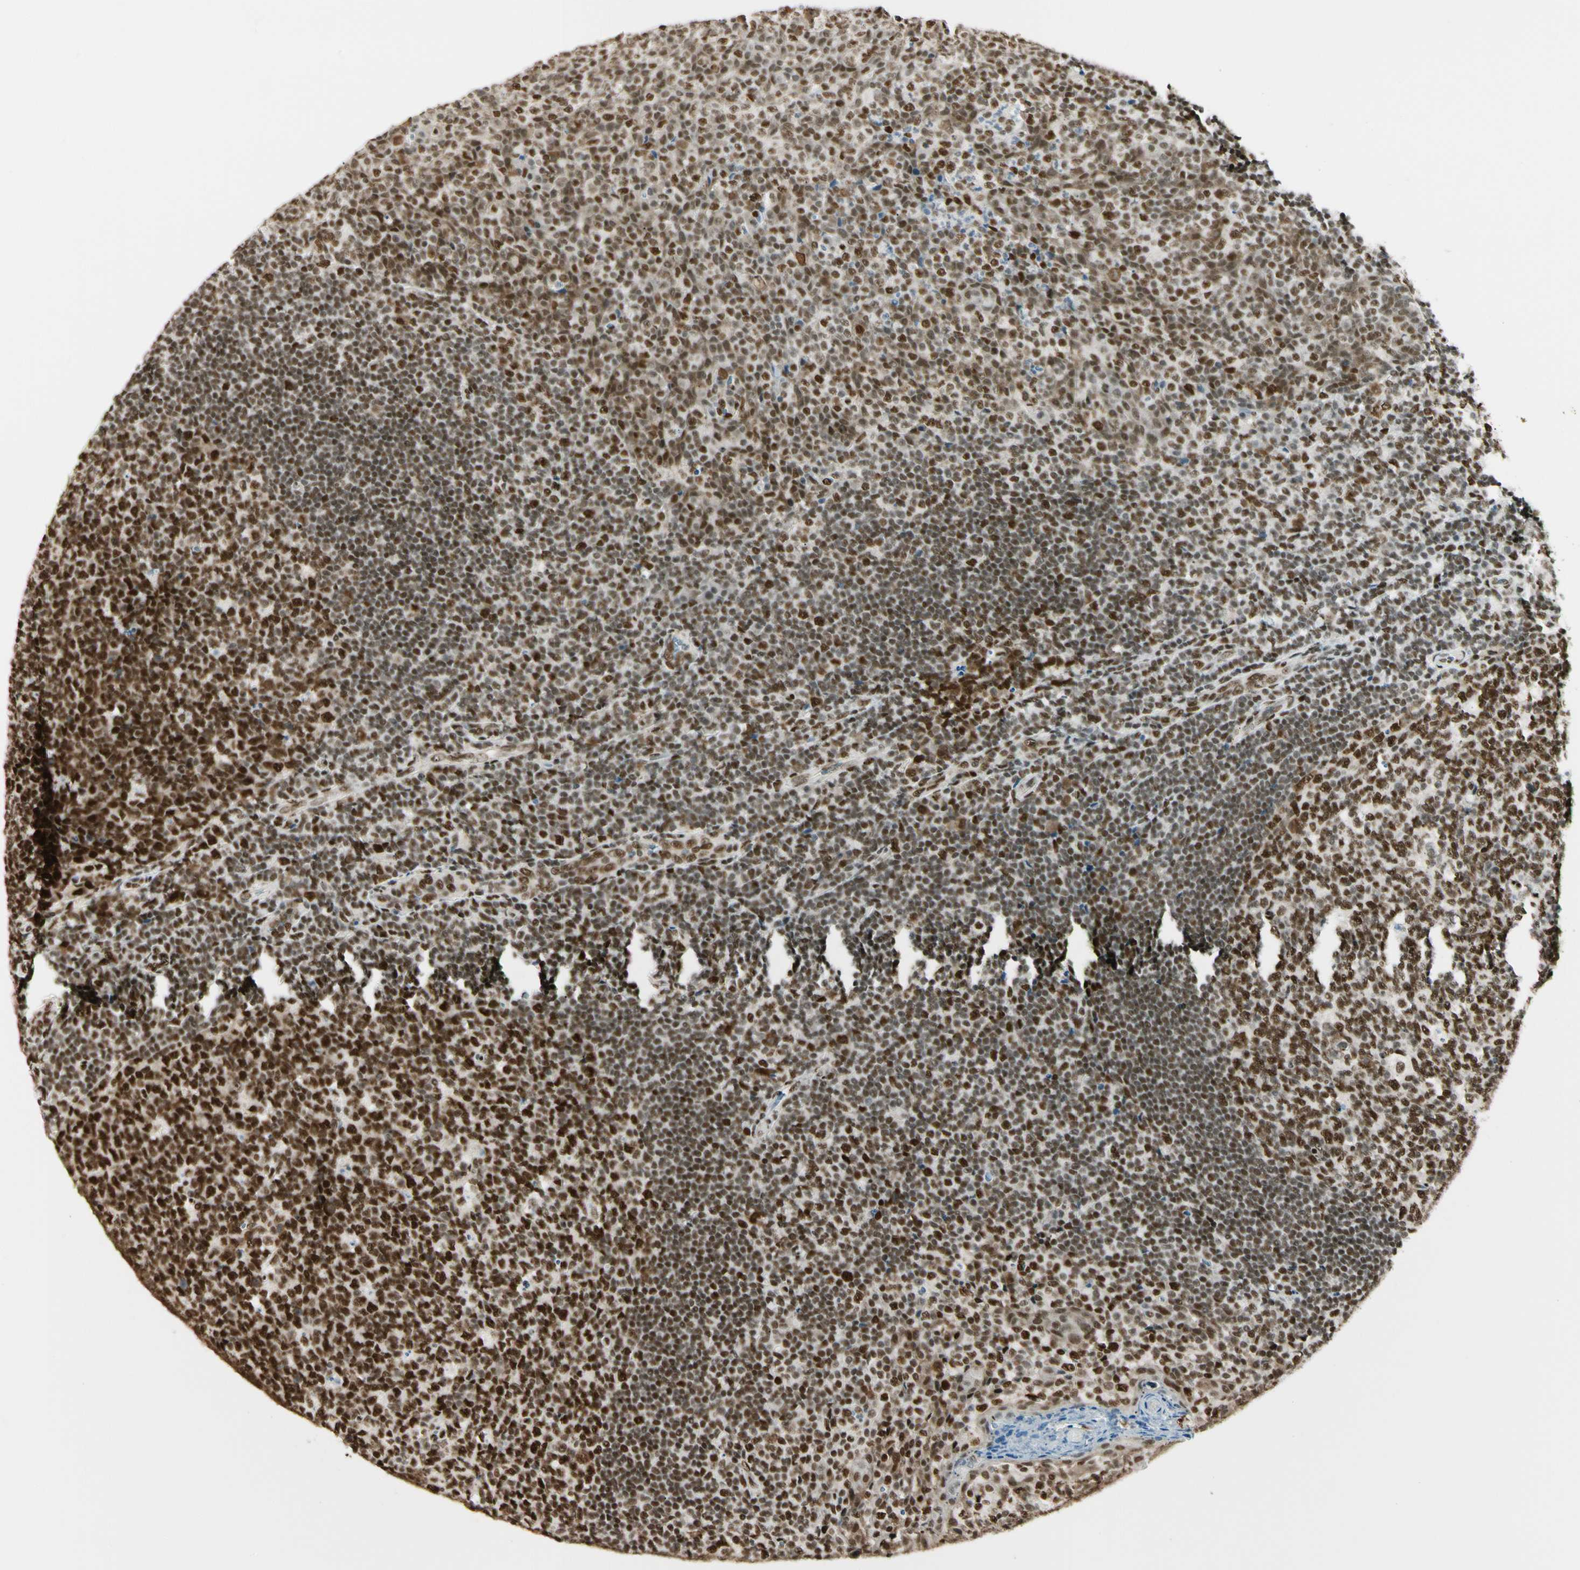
{"staining": {"intensity": "strong", "quantity": ">75%", "location": "nuclear"}, "tissue": "tonsil", "cell_type": "Germinal center cells", "image_type": "normal", "snomed": [{"axis": "morphology", "description": "Normal tissue, NOS"}, {"axis": "topography", "description": "Tonsil"}], "caption": "Tonsil stained with IHC exhibits strong nuclear expression in approximately >75% of germinal center cells.", "gene": "FUS", "patient": {"sex": "male", "age": 17}}